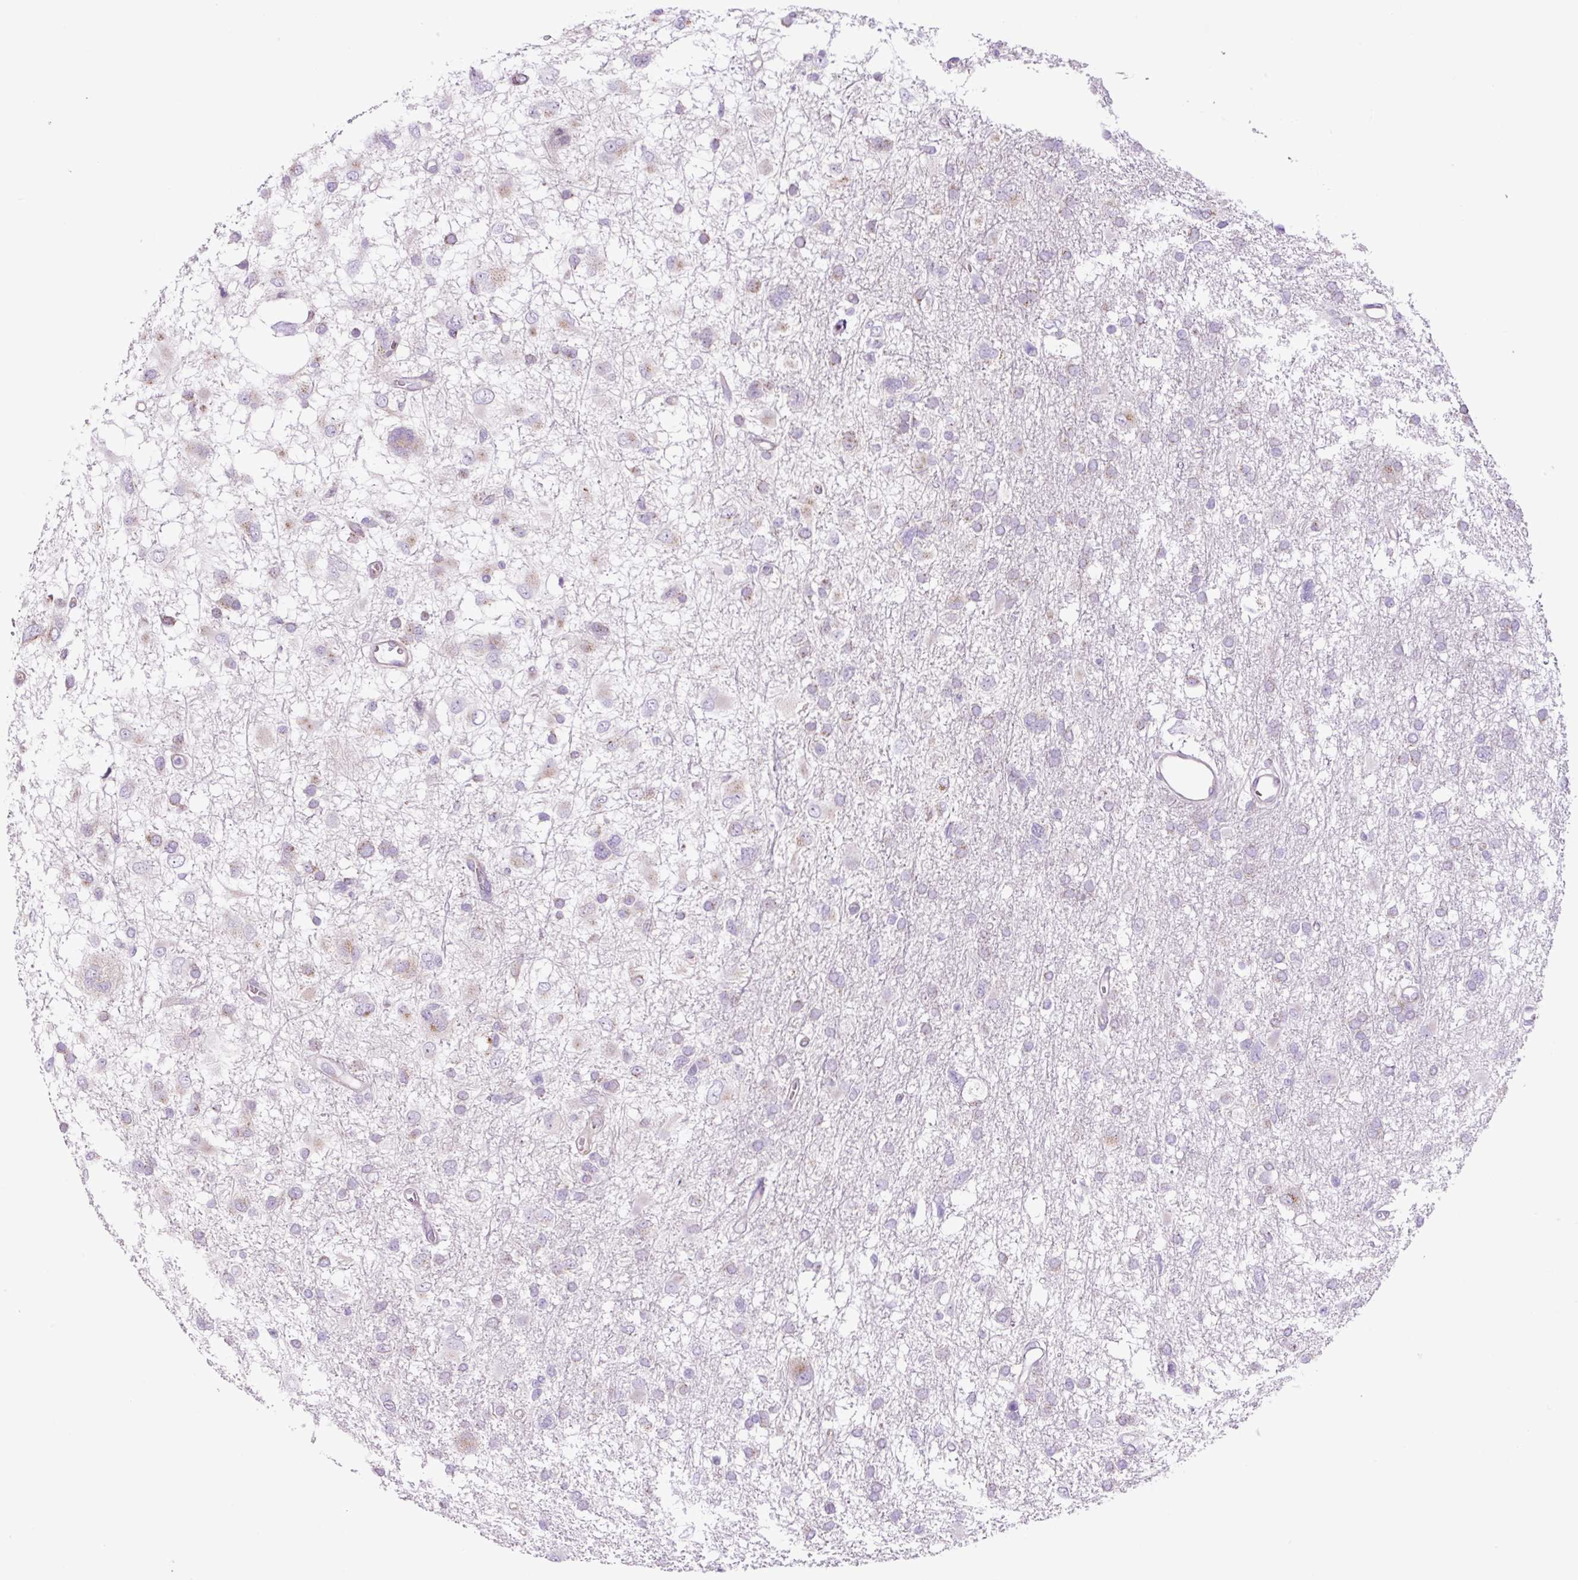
{"staining": {"intensity": "moderate", "quantity": "25%-75%", "location": "cytoplasmic/membranous"}, "tissue": "glioma", "cell_type": "Tumor cells", "image_type": "cancer", "snomed": [{"axis": "morphology", "description": "Glioma, malignant, High grade"}, {"axis": "topography", "description": "Brain"}], "caption": "Moderate cytoplasmic/membranous staining for a protein is seen in approximately 25%-75% of tumor cells of malignant glioma (high-grade) using immunohistochemistry.", "gene": "GORASP1", "patient": {"sex": "male", "age": 61}}